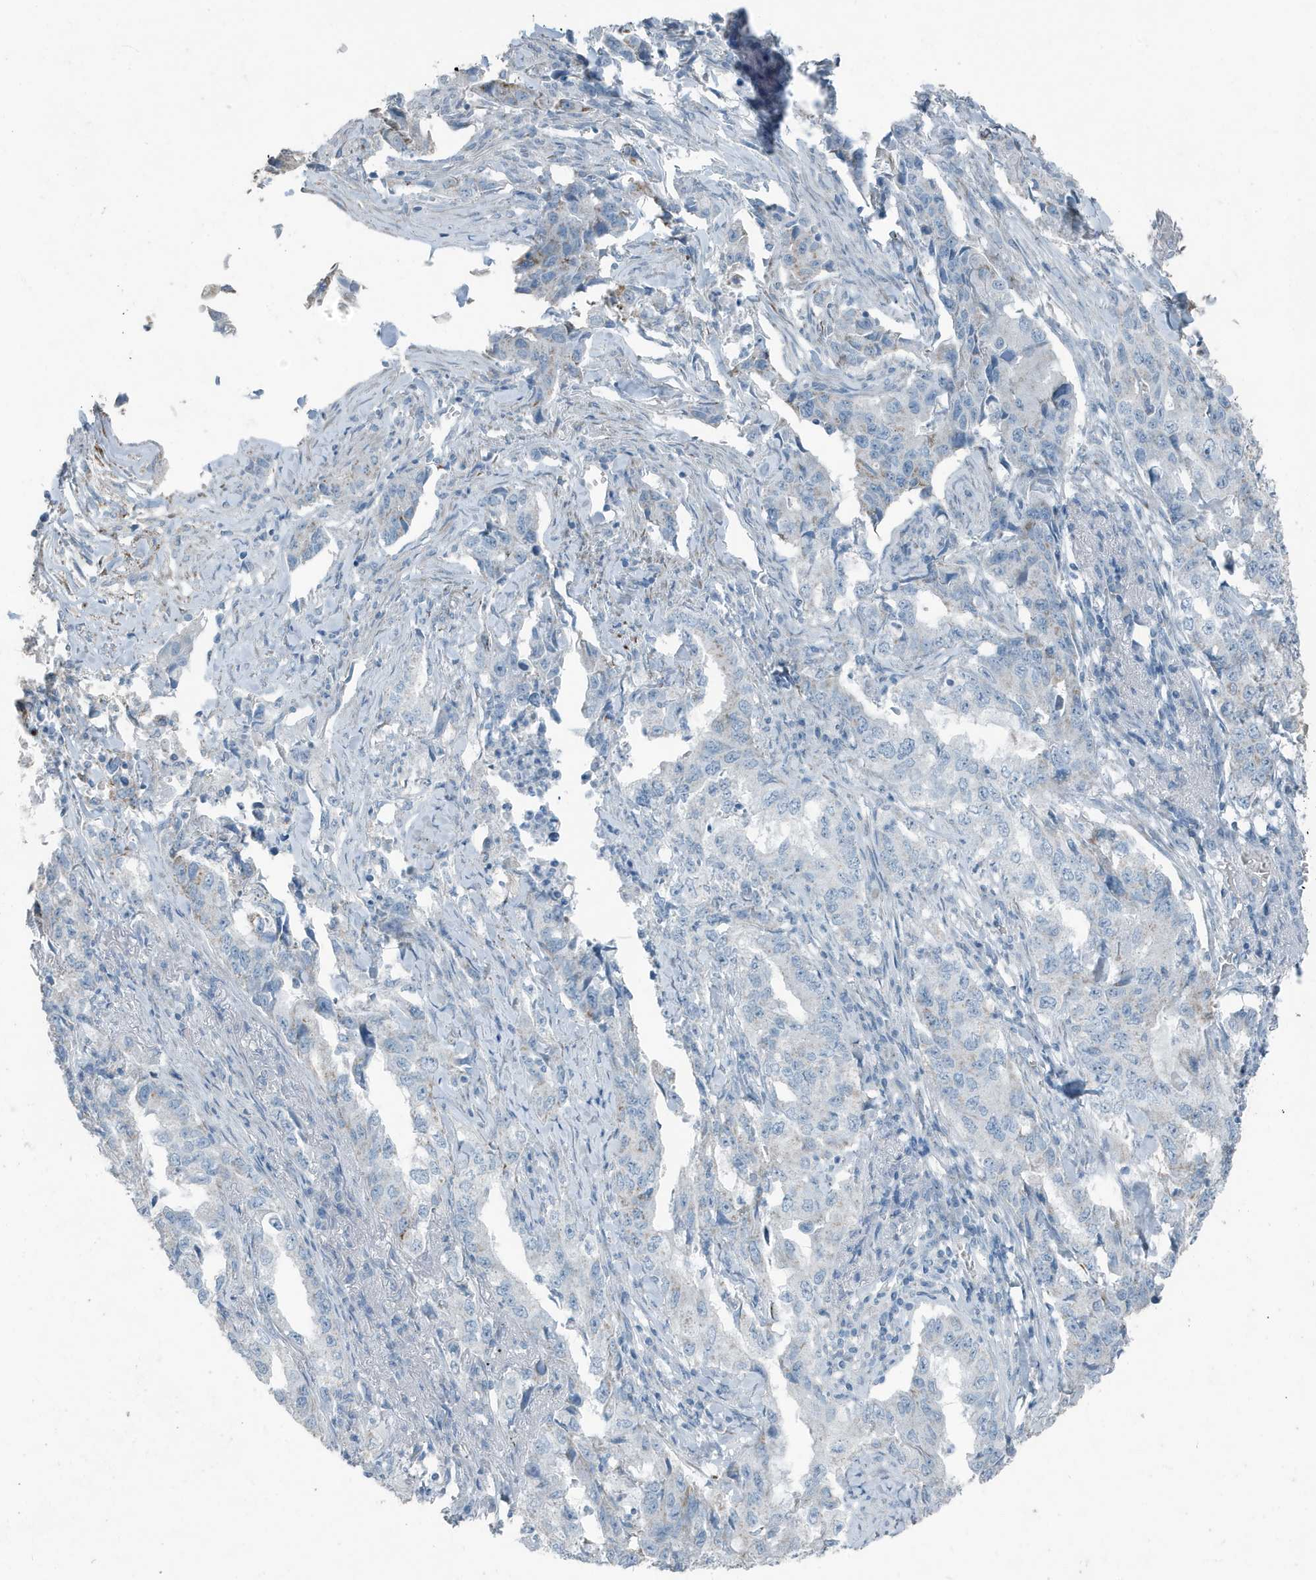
{"staining": {"intensity": "negative", "quantity": "none", "location": "none"}, "tissue": "lung cancer", "cell_type": "Tumor cells", "image_type": "cancer", "snomed": [{"axis": "morphology", "description": "Adenocarcinoma, NOS"}, {"axis": "topography", "description": "Lung"}], "caption": "IHC of adenocarcinoma (lung) displays no expression in tumor cells.", "gene": "FAM162A", "patient": {"sex": "female", "age": 51}}